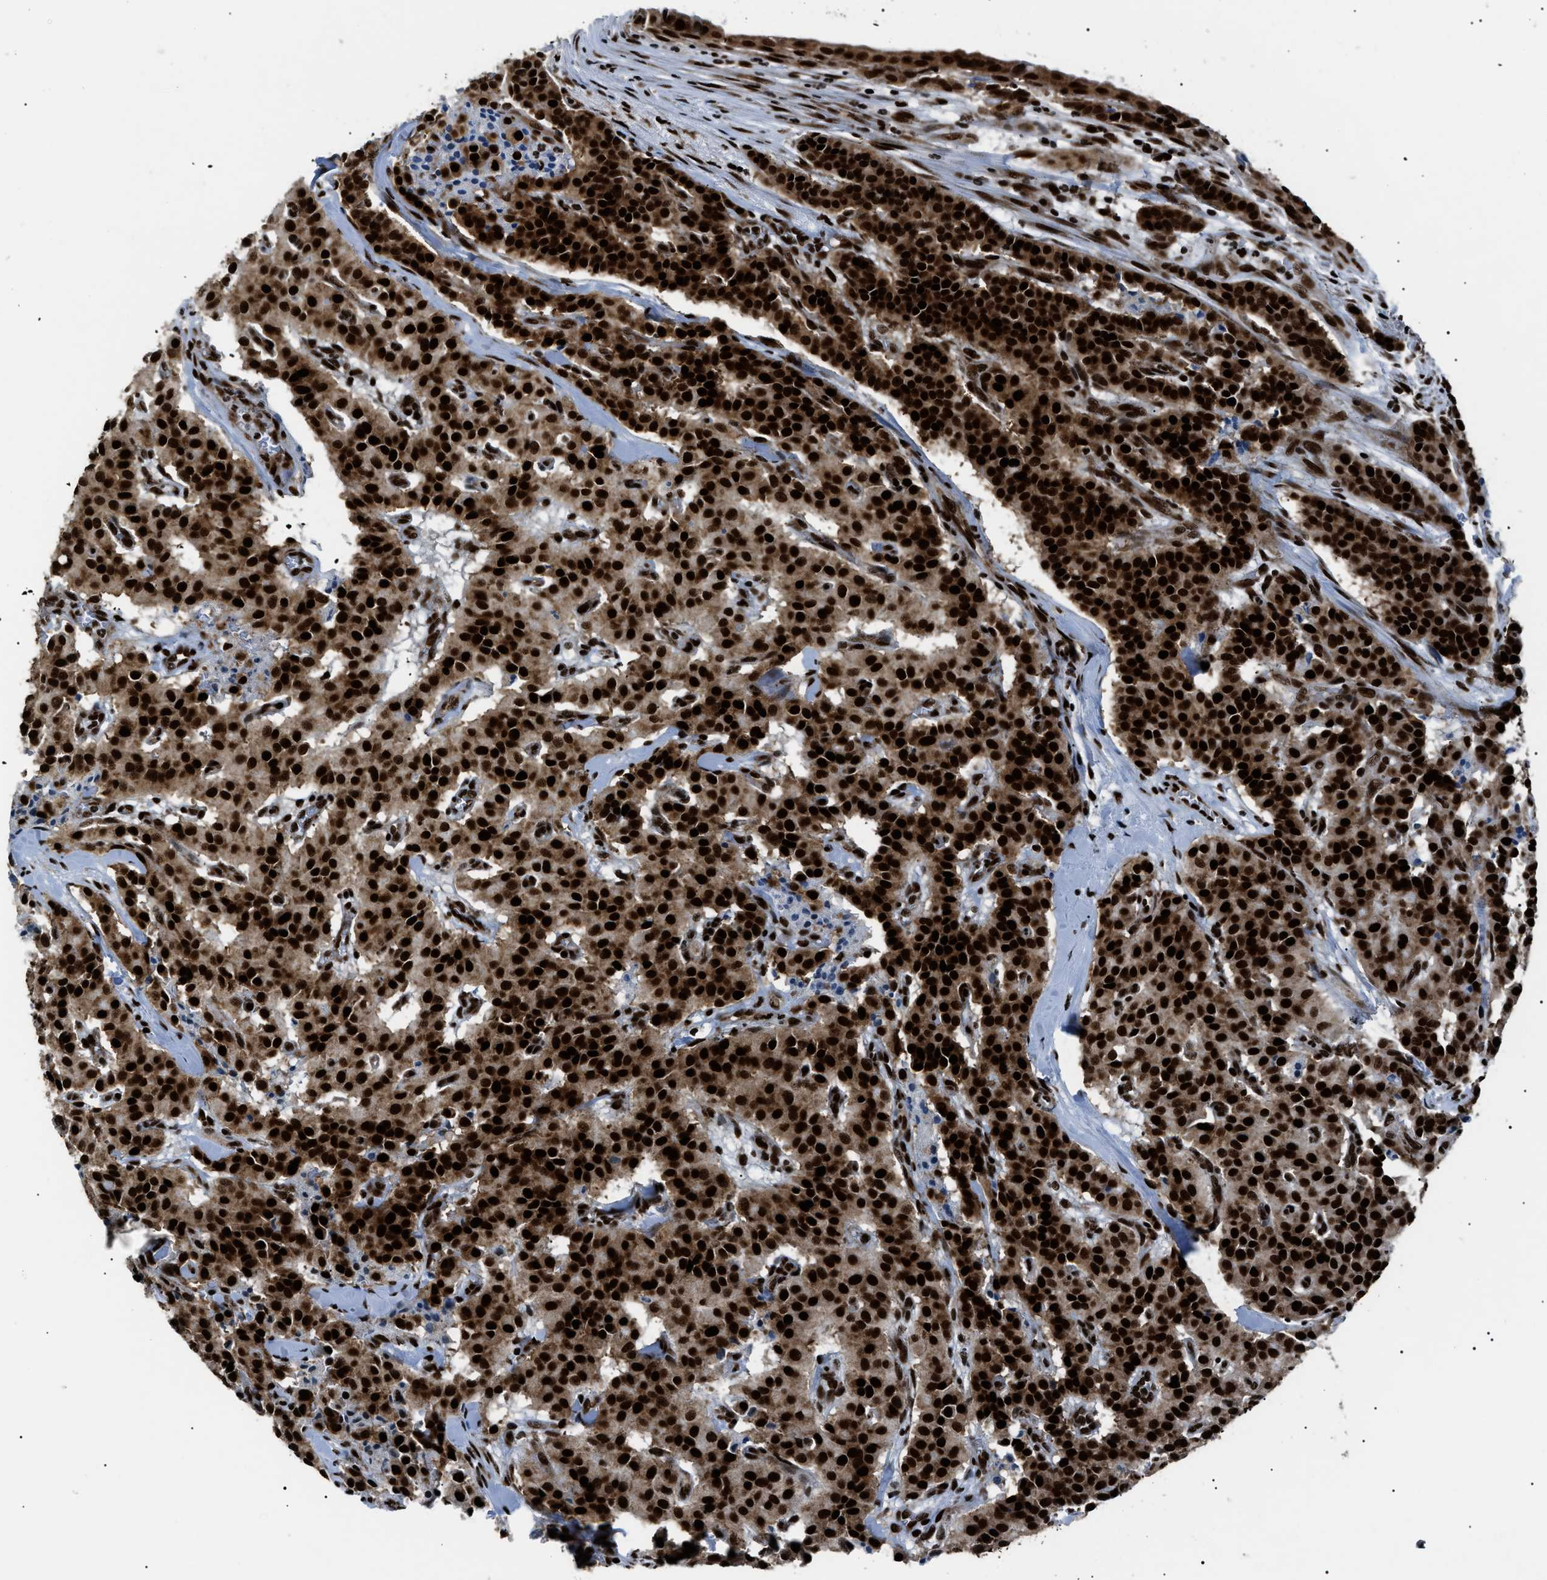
{"staining": {"intensity": "strong", "quantity": ">75%", "location": "cytoplasmic/membranous,nuclear"}, "tissue": "carcinoid", "cell_type": "Tumor cells", "image_type": "cancer", "snomed": [{"axis": "morphology", "description": "Carcinoid, malignant, NOS"}, {"axis": "topography", "description": "Lung"}], "caption": "Protein analysis of malignant carcinoid tissue demonstrates strong cytoplasmic/membranous and nuclear positivity in approximately >75% of tumor cells.", "gene": "HNRNPK", "patient": {"sex": "male", "age": 30}}